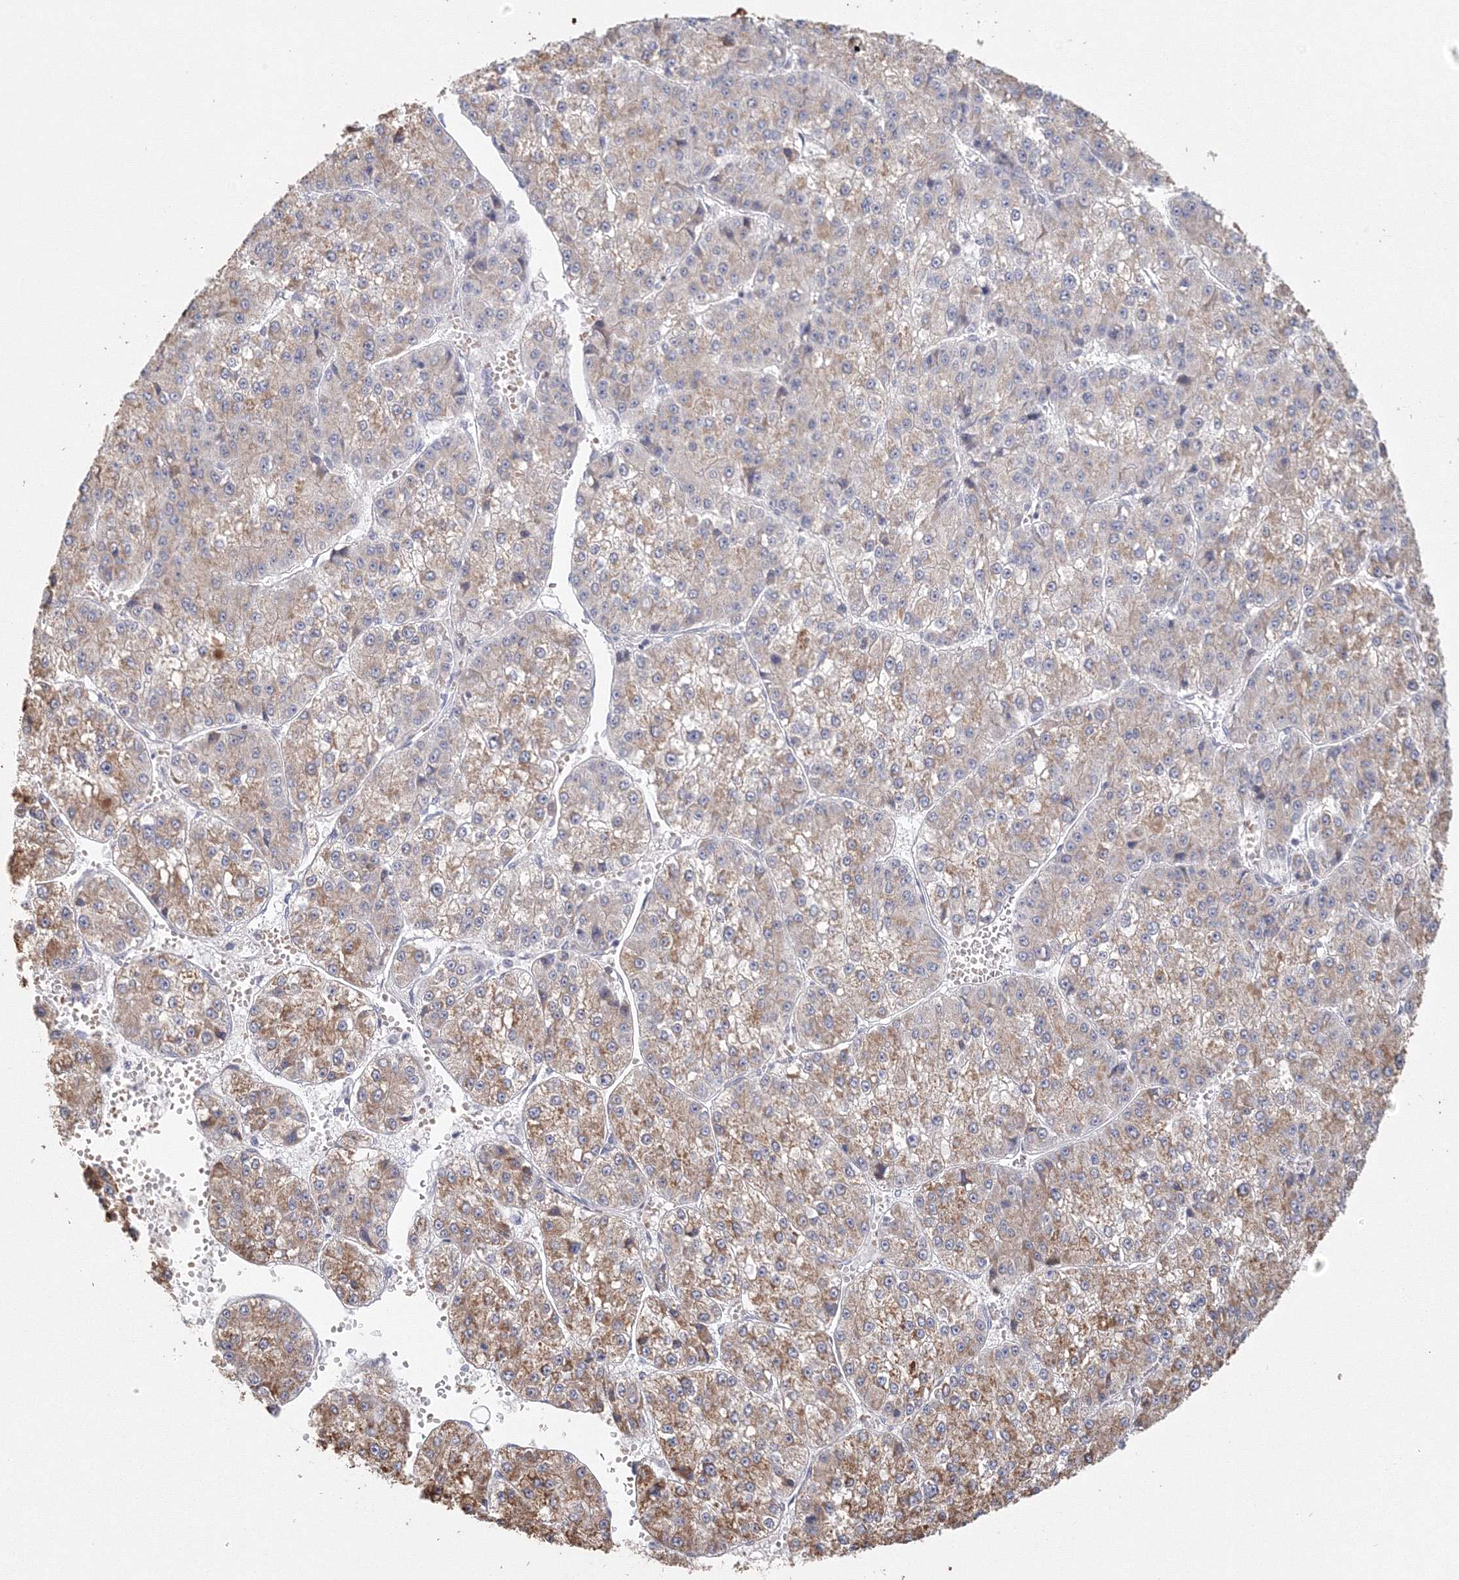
{"staining": {"intensity": "moderate", "quantity": "<25%", "location": "cytoplasmic/membranous"}, "tissue": "liver cancer", "cell_type": "Tumor cells", "image_type": "cancer", "snomed": [{"axis": "morphology", "description": "Carcinoma, Hepatocellular, NOS"}, {"axis": "topography", "description": "Liver"}], "caption": "Immunohistochemistry (IHC) of human hepatocellular carcinoma (liver) exhibits low levels of moderate cytoplasmic/membranous expression in about <25% of tumor cells.", "gene": "TACC2", "patient": {"sex": "female", "age": 73}}